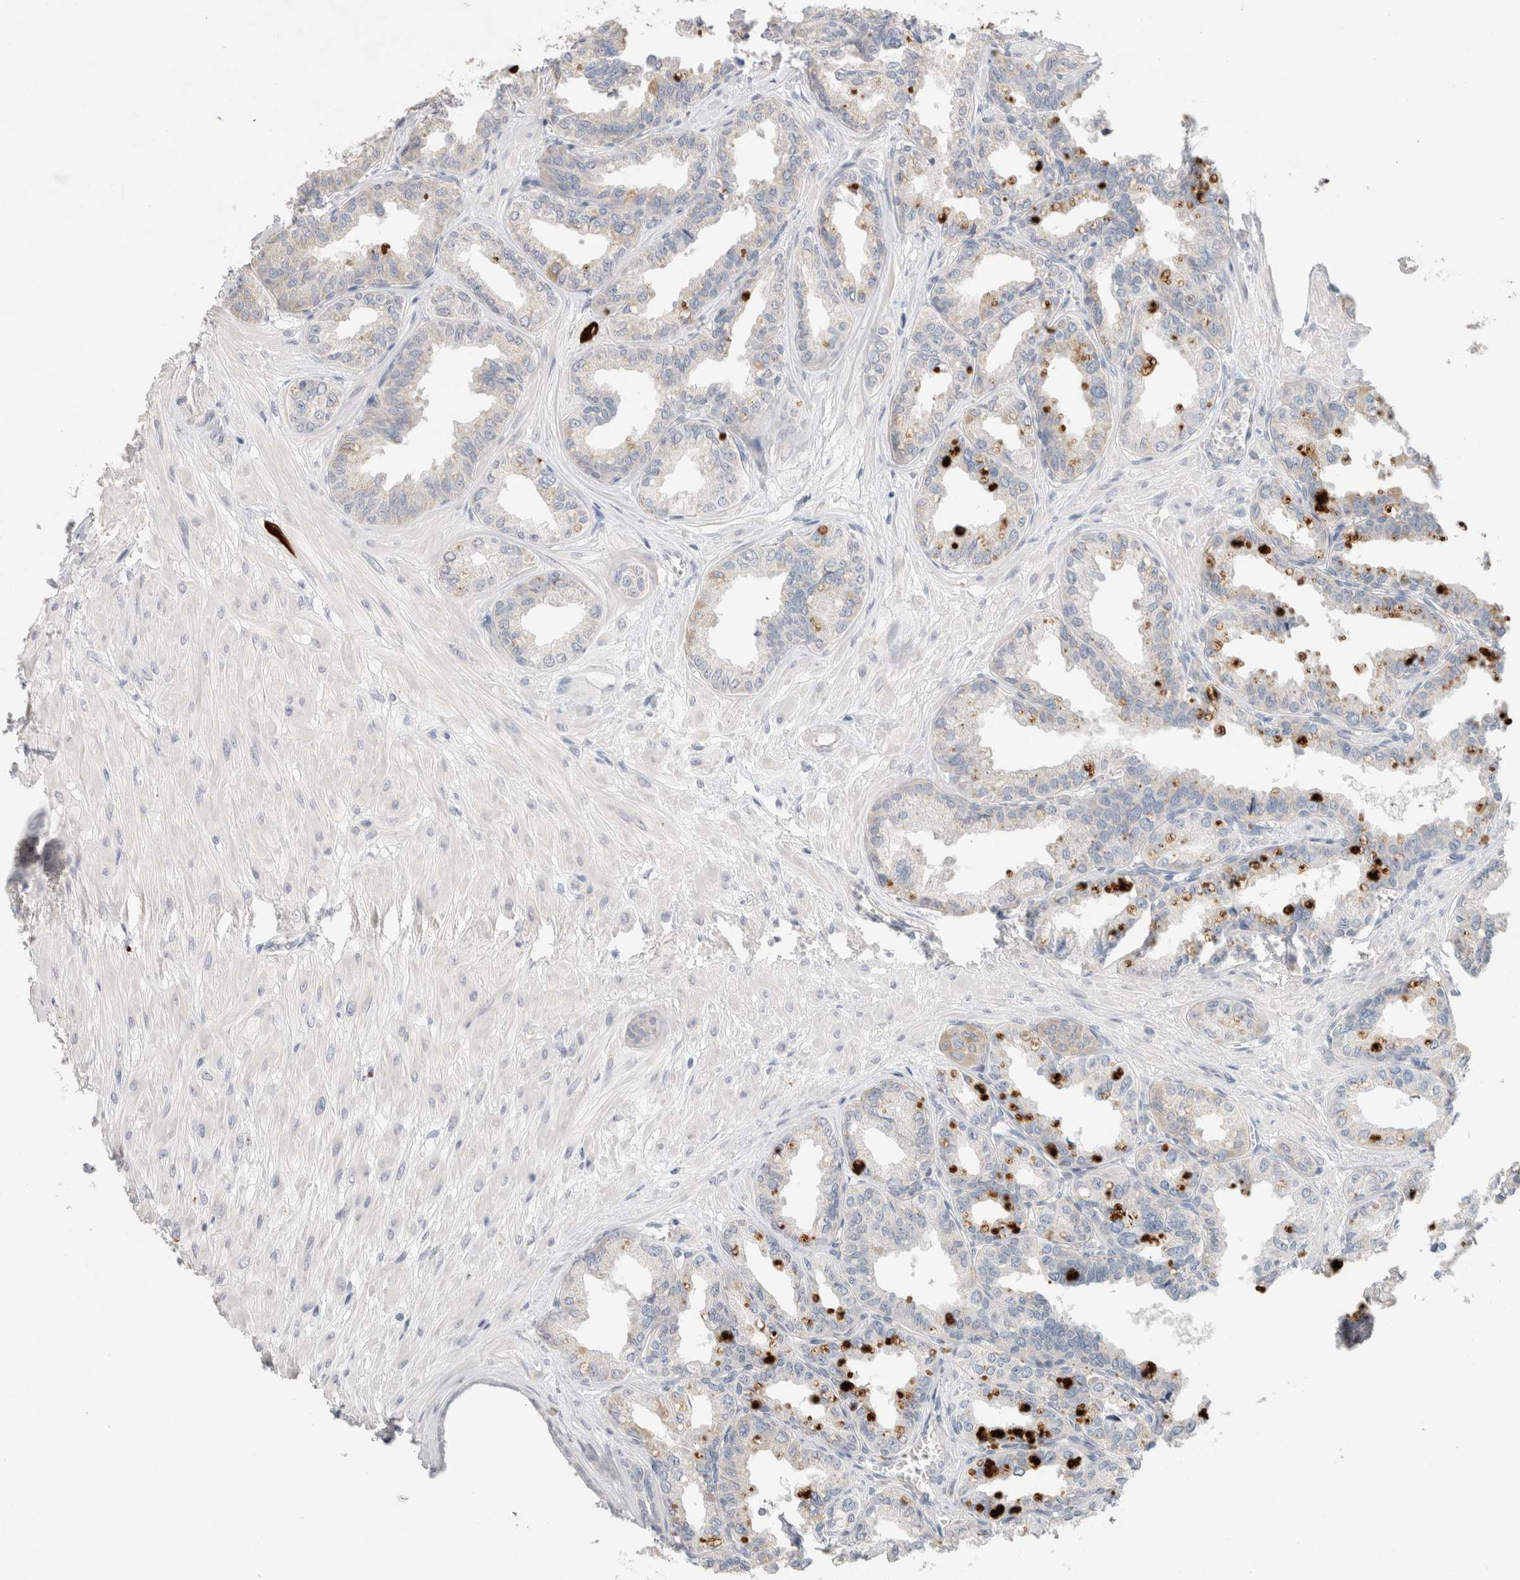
{"staining": {"intensity": "weak", "quantity": "<25%", "location": "cytoplasmic/membranous"}, "tissue": "seminal vesicle", "cell_type": "Glandular cells", "image_type": "normal", "snomed": [{"axis": "morphology", "description": "Normal tissue, NOS"}, {"axis": "topography", "description": "Prostate"}, {"axis": "topography", "description": "Seminal veicle"}], "caption": "Immunohistochemistry (IHC) histopathology image of benign seminal vesicle stained for a protein (brown), which shows no positivity in glandular cells. (DAB immunohistochemistry with hematoxylin counter stain).", "gene": "MPP2", "patient": {"sex": "male", "age": 51}}